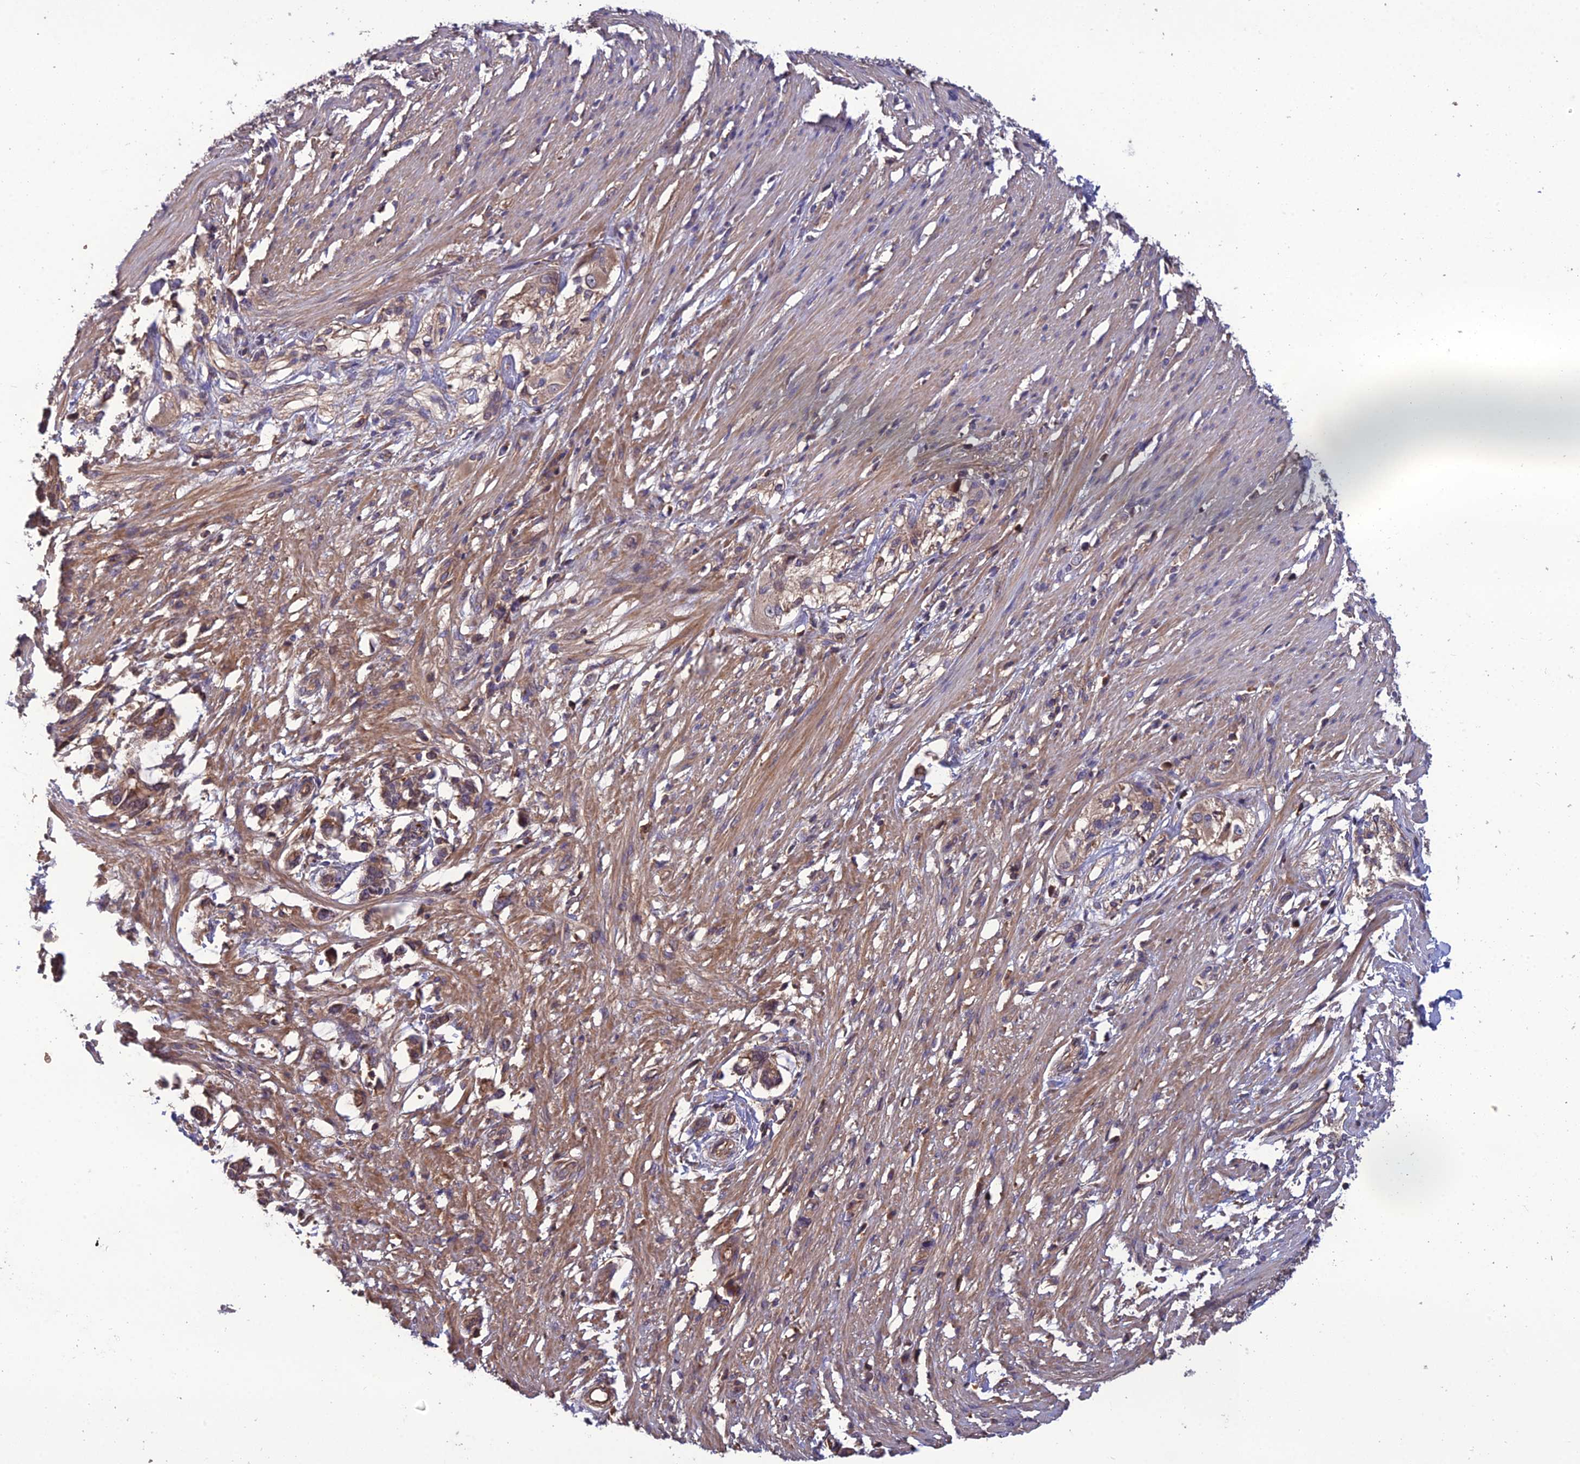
{"staining": {"intensity": "moderate", "quantity": "25%-75%", "location": "cytoplasmic/membranous"}, "tissue": "smooth muscle", "cell_type": "Smooth muscle cells", "image_type": "normal", "snomed": [{"axis": "morphology", "description": "Normal tissue, NOS"}, {"axis": "morphology", "description": "Adenocarcinoma, NOS"}, {"axis": "topography", "description": "Colon"}, {"axis": "topography", "description": "Peripheral nerve tissue"}], "caption": "Immunohistochemical staining of unremarkable smooth muscle shows 25%-75% levels of moderate cytoplasmic/membranous protein expression in approximately 25%-75% of smooth muscle cells.", "gene": "GALR2", "patient": {"sex": "male", "age": 14}}